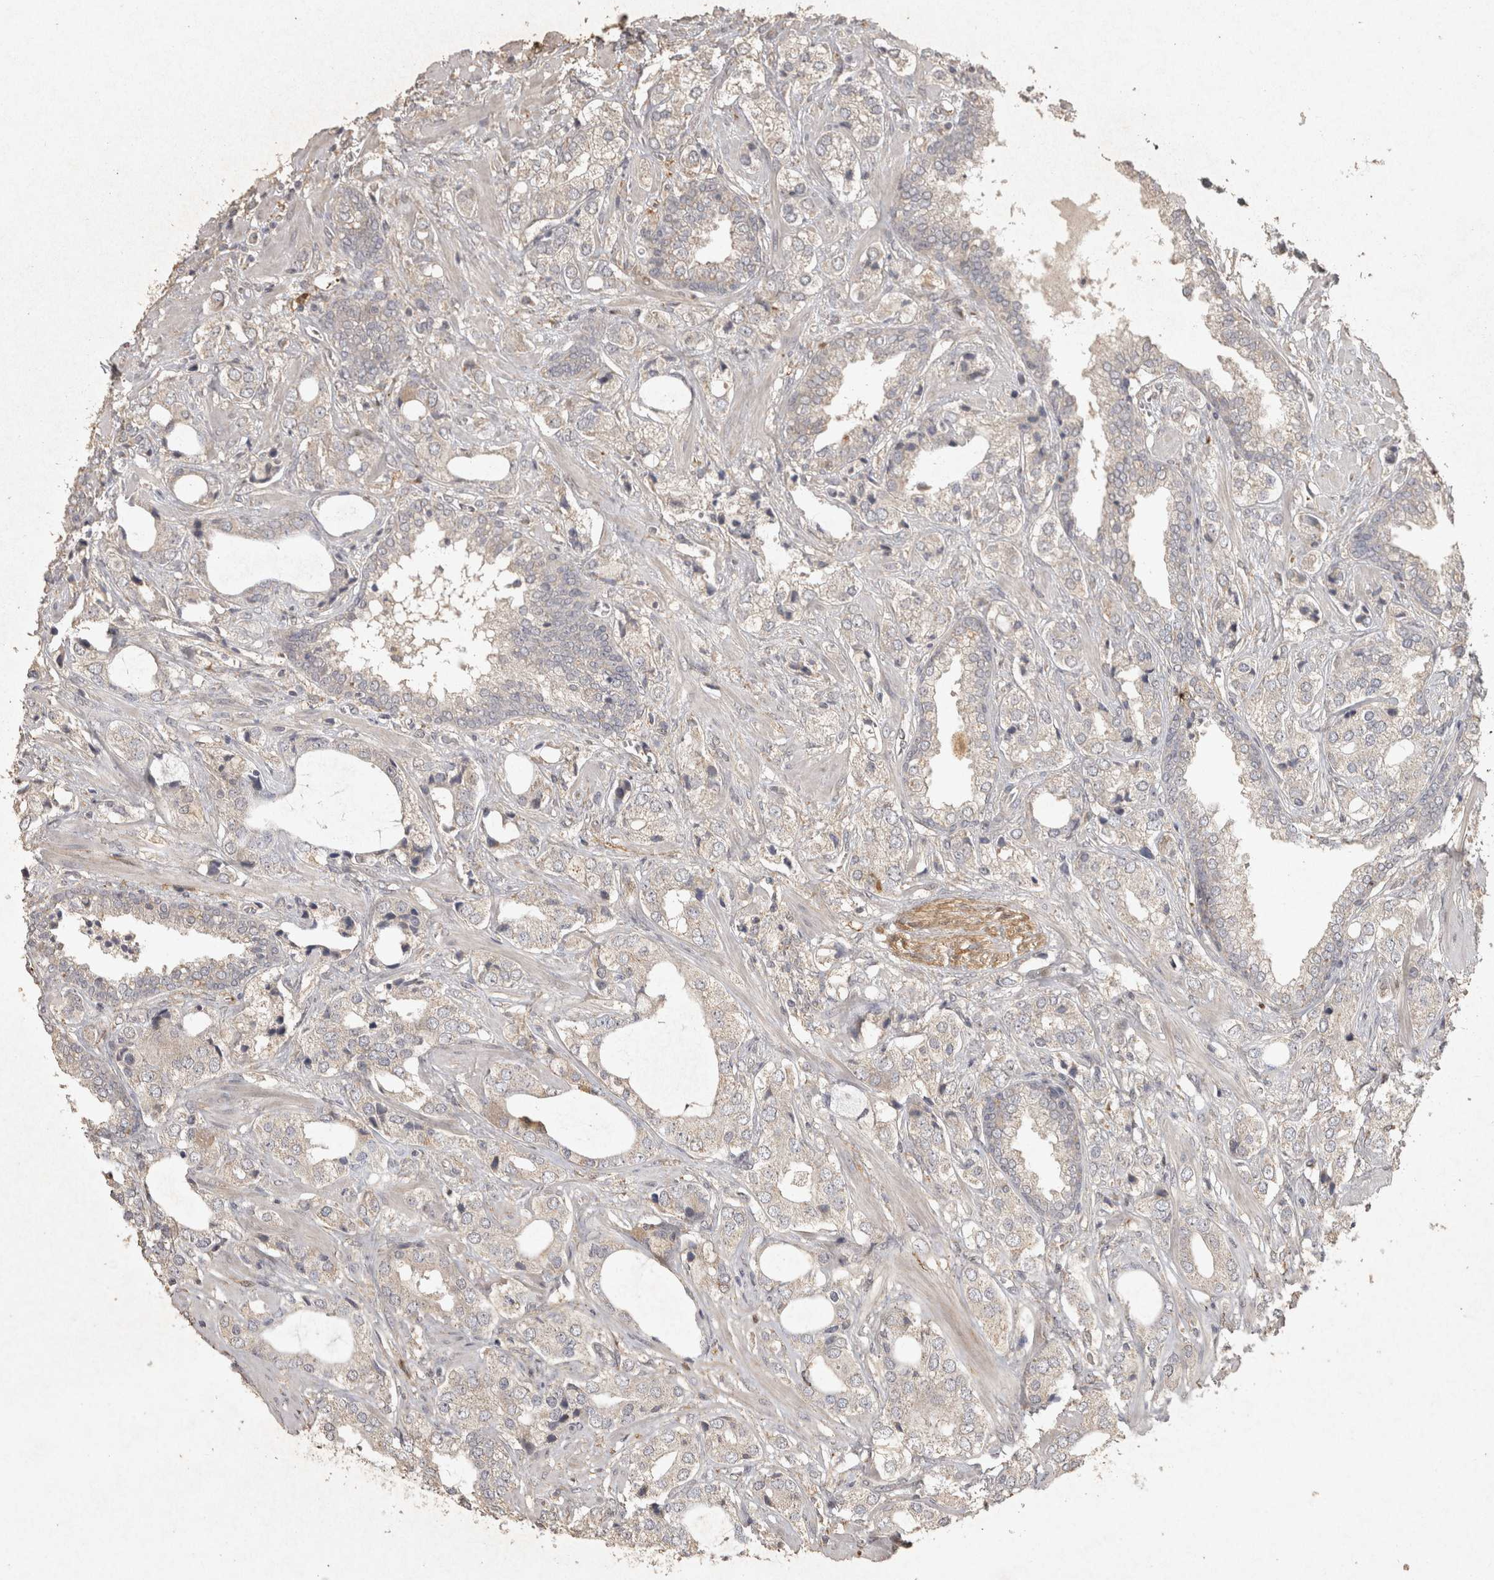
{"staining": {"intensity": "weak", "quantity": "<25%", "location": "cytoplasmic/membranous"}, "tissue": "prostate cancer", "cell_type": "Tumor cells", "image_type": "cancer", "snomed": [{"axis": "morphology", "description": "Adenocarcinoma, High grade"}, {"axis": "topography", "description": "Prostate"}], "caption": "Prostate high-grade adenocarcinoma stained for a protein using immunohistochemistry (IHC) demonstrates no staining tumor cells.", "gene": "OSTN", "patient": {"sex": "male", "age": 66}}